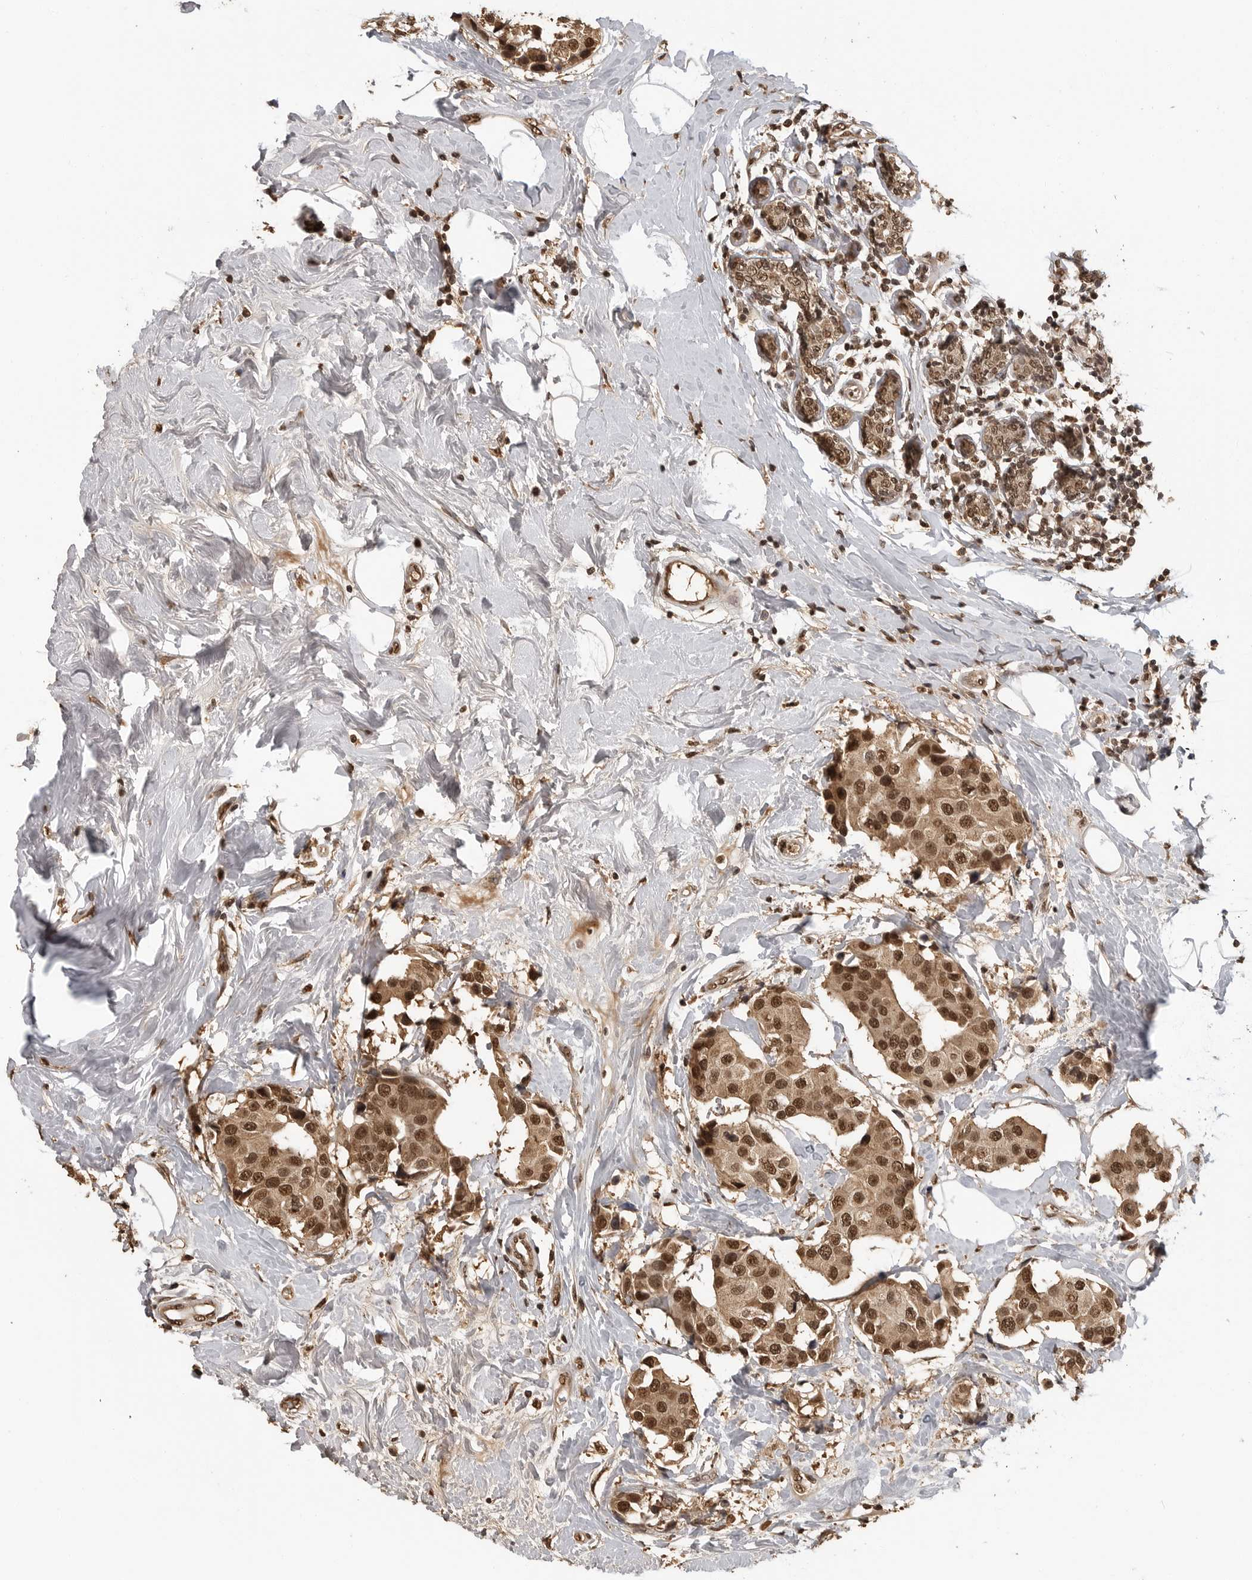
{"staining": {"intensity": "strong", "quantity": ">75%", "location": "cytoplasmic/membranous,nuclear"}, "tissue": "breast cancer", "cell_type": "Tumor cells", "image_type": "cancer", "snomed": [{"axis": "morphology", "description": "Normal tissue, NOS"}, {"axis": "morphology", "description": "Duct carcinoma"}, {"axis": "topography", "description": "Breast"}], "caption": "Immunohistochemistry of human breast invasive ductal carcinoma demonstrates high levels of strong cytoplasmic/membranous and nuclear expression in approximately >75% of tumor cells.", "gene": "CLOCK", "patient": {"sex": "female", "age": 39}}